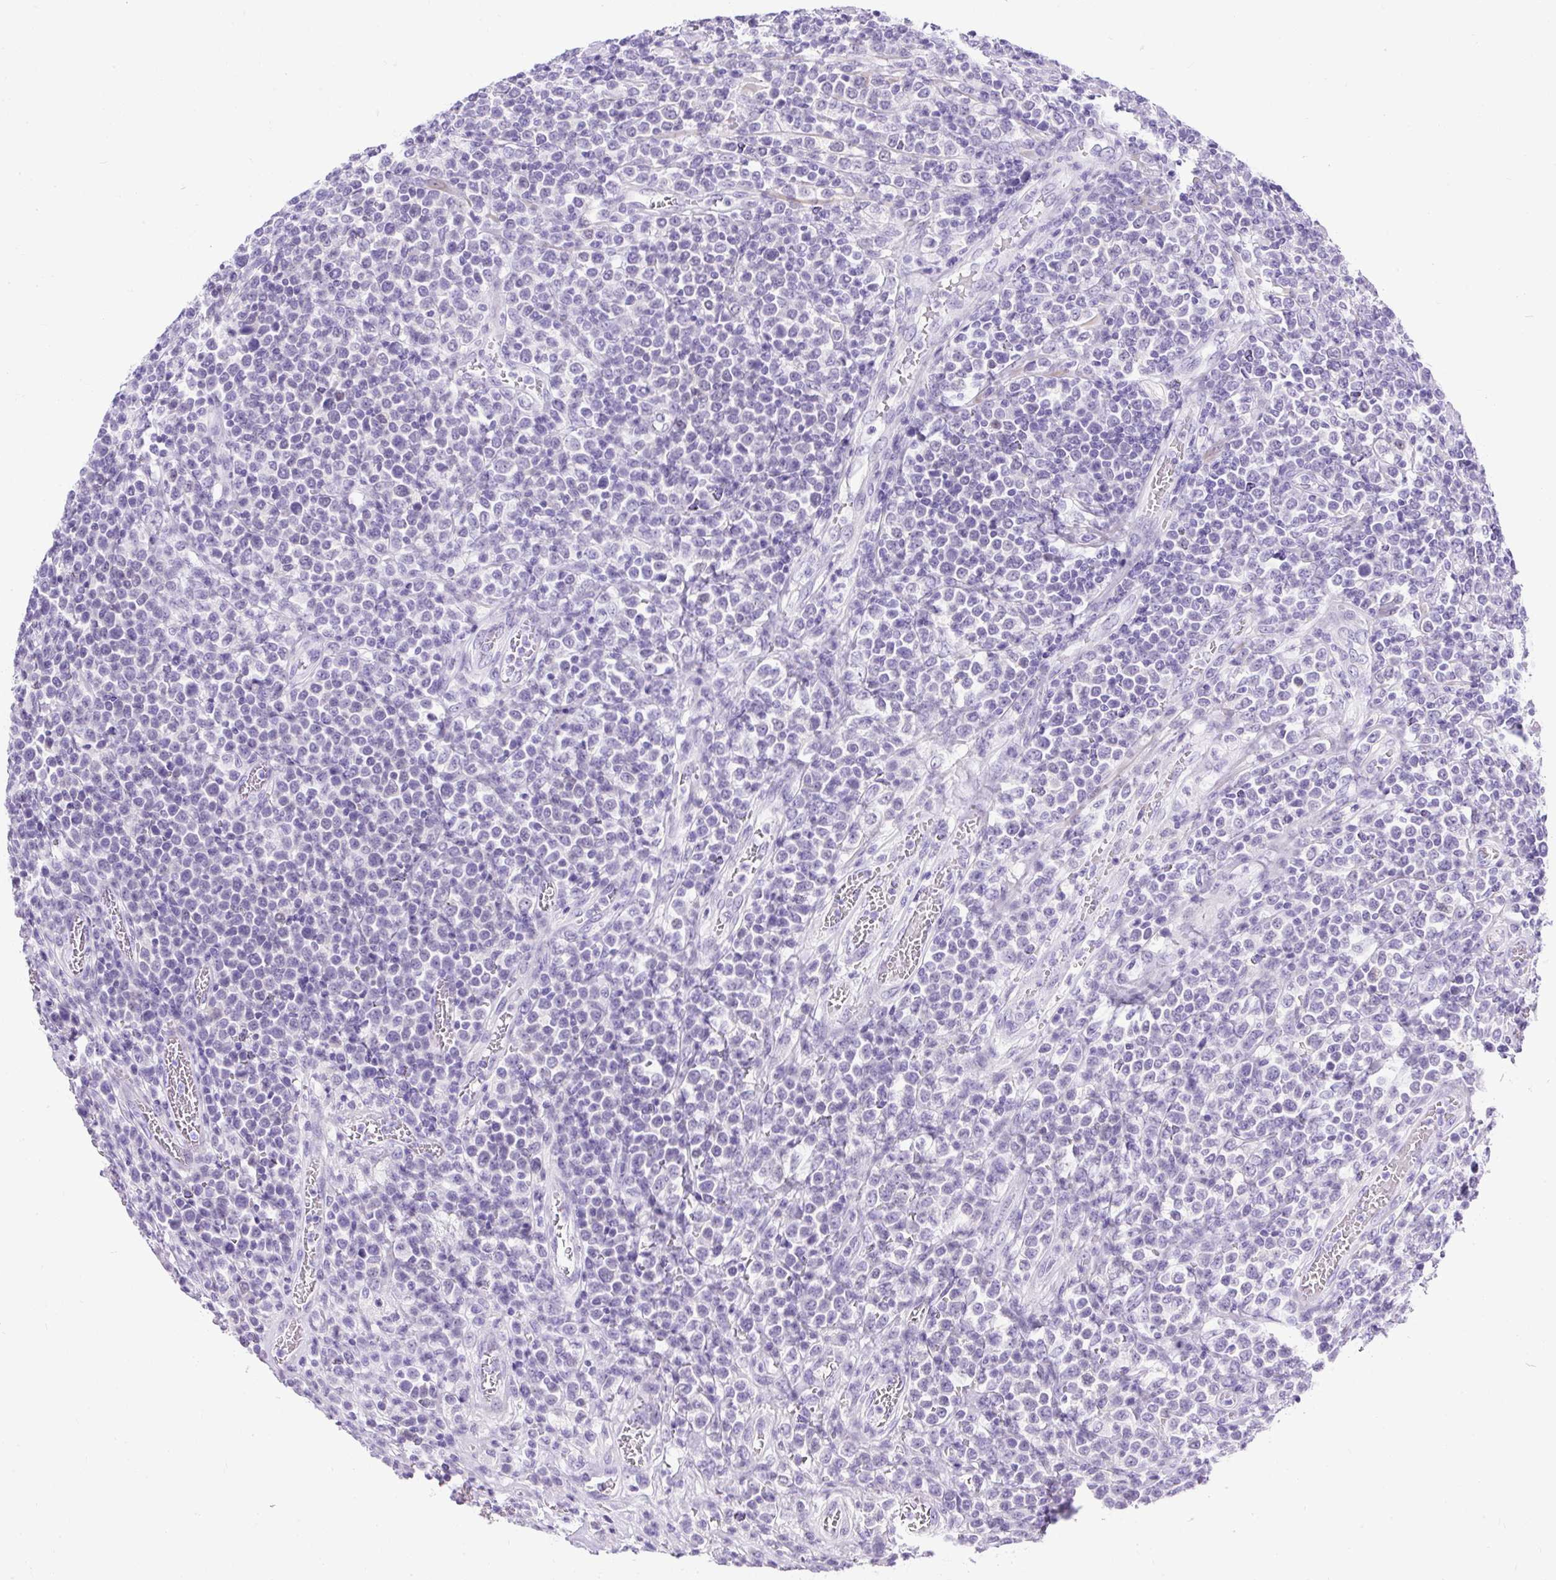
{"staining": {"intensity": "negative", "quantity": "none", "location": "none"}, "tissue": "lymphoma", "cell_type": "Tumor cells", "image_type": "cancer", "snomed": [{"axis": "morphology", "description": "Malignant lymphoma, non-Hodgkin's type, High grade"}, {"axis": "topography", "description": "Soft tissue"}], "caption": "There is no significant expression in tumor cells of malignant lymphoma, non-Hodgkin's type (high-grade).", "gene": "UPP1", "patient": {"sex": "female", "age": 56}}